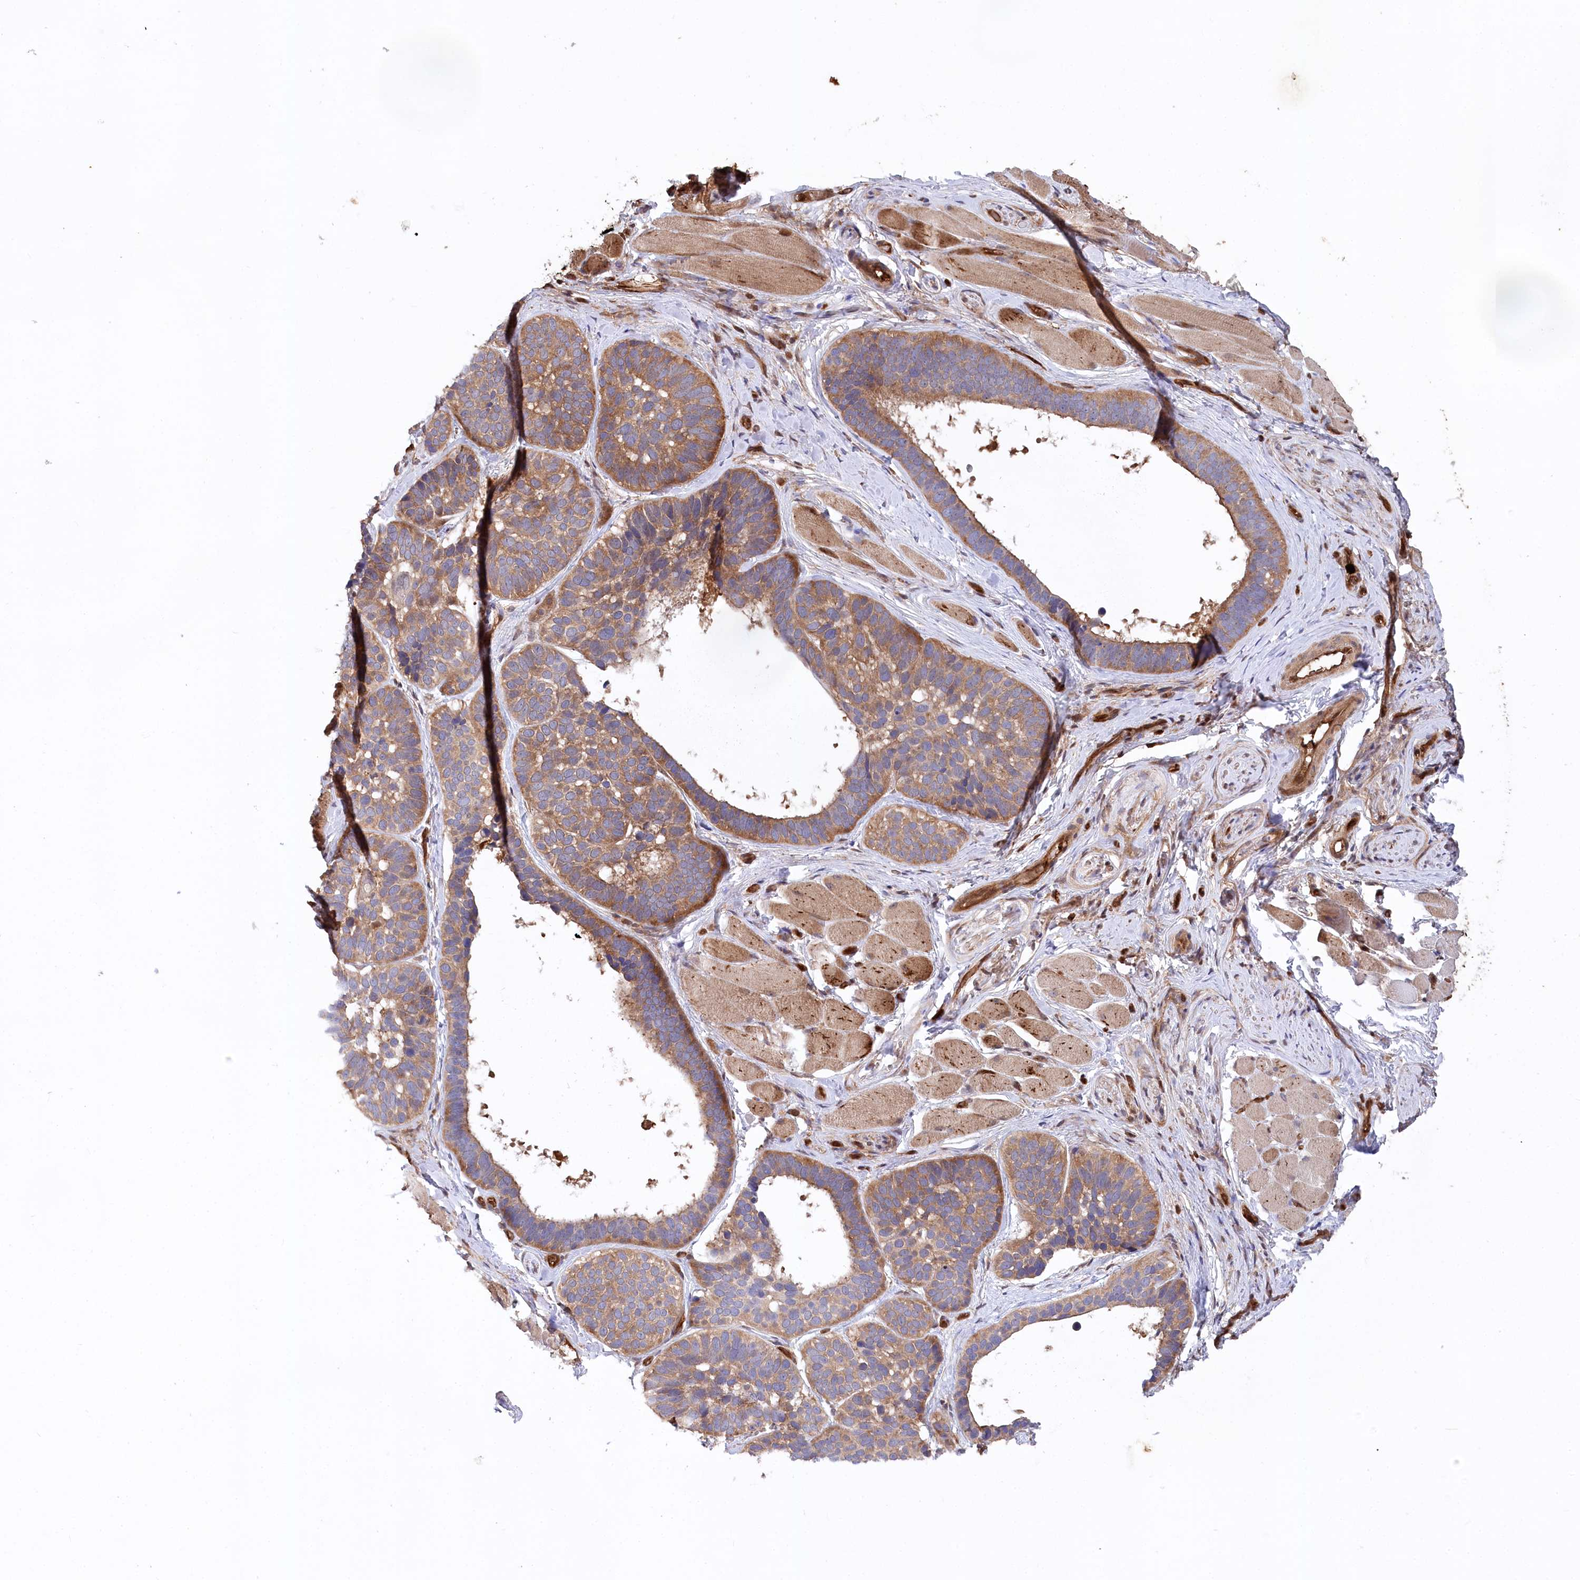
{"staining": {"intensity": "moderate", "quantity": ">75%", "location": "cytoplasmic/membranous"}, "tissue": "skin cancer", "cell_type": "Tumor cells", "image_type": "cancer", "snomed": [{"axis": "morphology", "description": "Basal cell carcinoma"}, {"axis": "topography", "description": "Skin"}], "caption": "This photomicrograph shows immunohistochemistry staining of skin cancer (basal cell carcinoma), with medium moderate cytoplasmic/membranous positivity in approximately >75% of tumor cells.", "gene": "LSG1", "patient": {"sex": "male", "age": 62}}